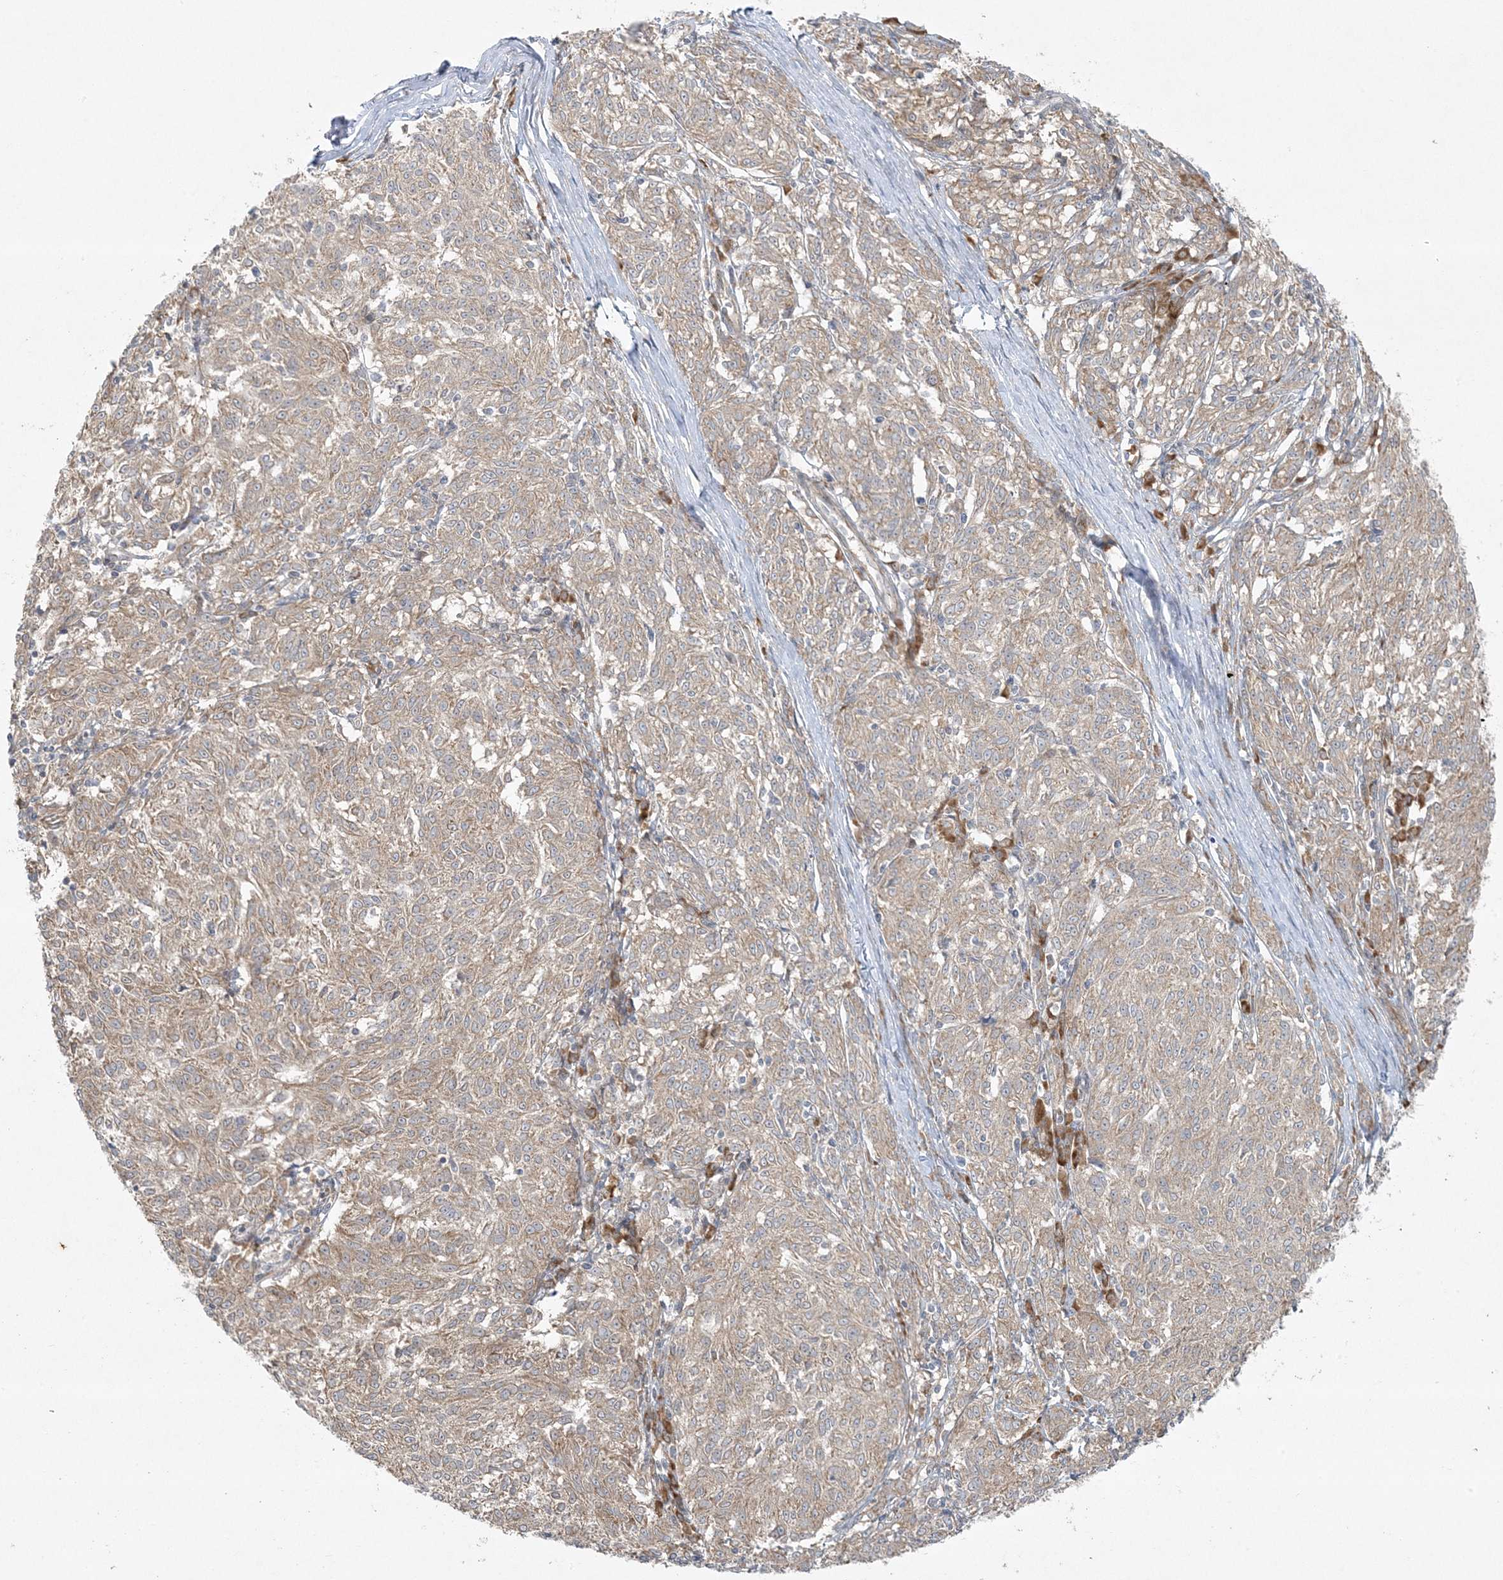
{"staining": {"intensity": "weak", "quantity": ">75%", "location": "cytoplasmic/membranous"}, "tissue": "melanoma", "cell_type": "Tumor cells", "image_type": "cancer", "snomed": [{"axis": "morphology", "description": "Malignant melanoma, NOS"}, {"axis": "topography", "description": "Skin"}], "caption": "A histopathology image of human melanoma stained for a protein demonstrates weak cytoplasmic/membranous brown staining in tumor cells. Using DAB (brown) and hematoxylin (blue) stains, captured at high magnification using brightfield microscopy.", "gene": "ZNF263", "patient": {"sex": "female", "age": 72}}